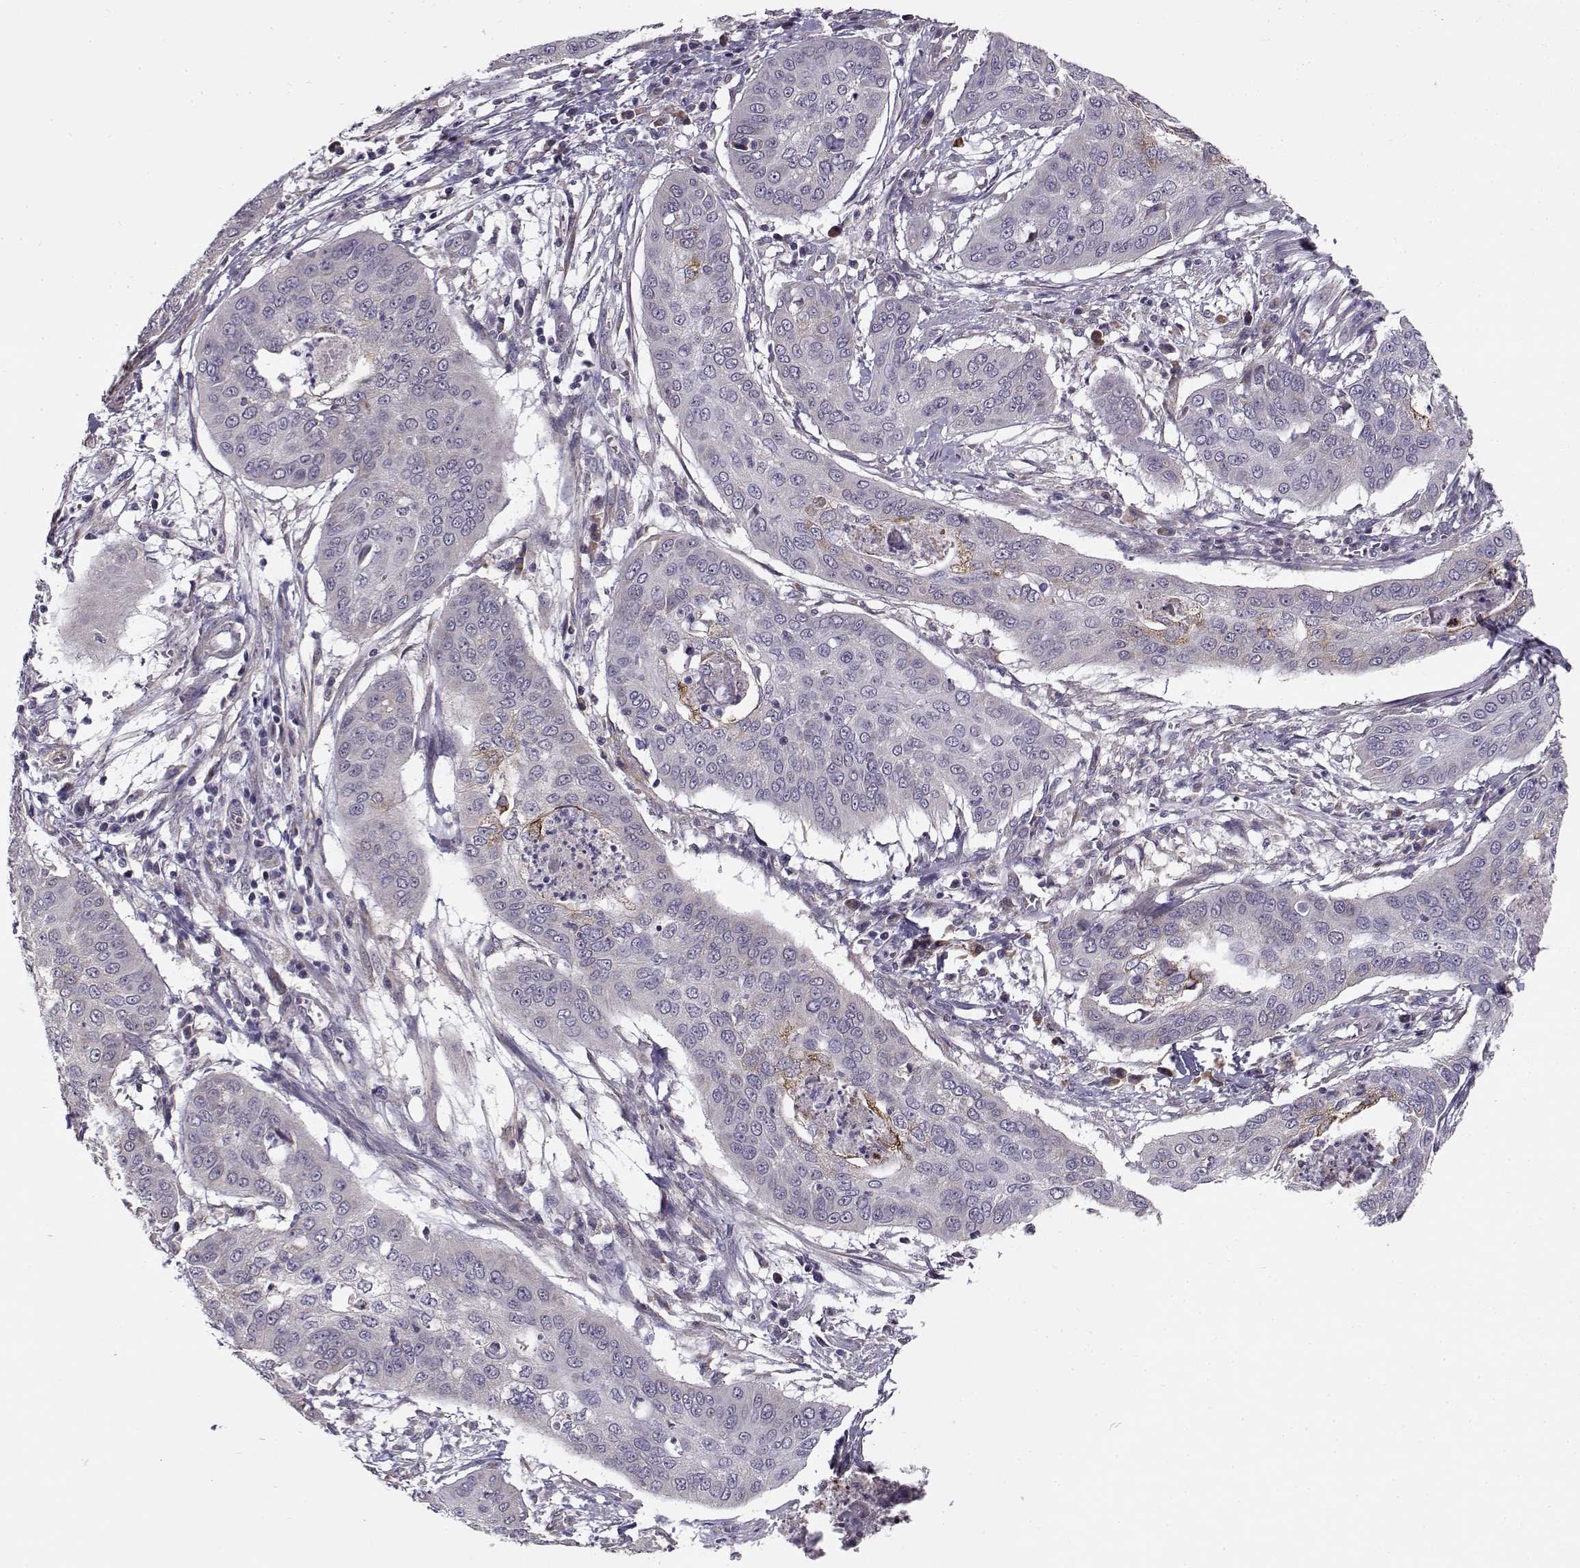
{"staining": {"intensity": "negative", "quantity": "none", "location": "none"}, "tissue": "cervical cancer", "cell_type": "Tumor cells", "image_type": "cancer", "snomed": [{"axis": "morphology", "description": "Squamous cell carcinoma, NOS"}, {"axis": "topography", "description": "Cervix"}], "caption": "Photomicrograph shows no significant protein positivity in tumor cells of squamous cell carcinoma (cervical).", "gene": "ENTPD8", "patient": {"sex": "female", "age": 39}}